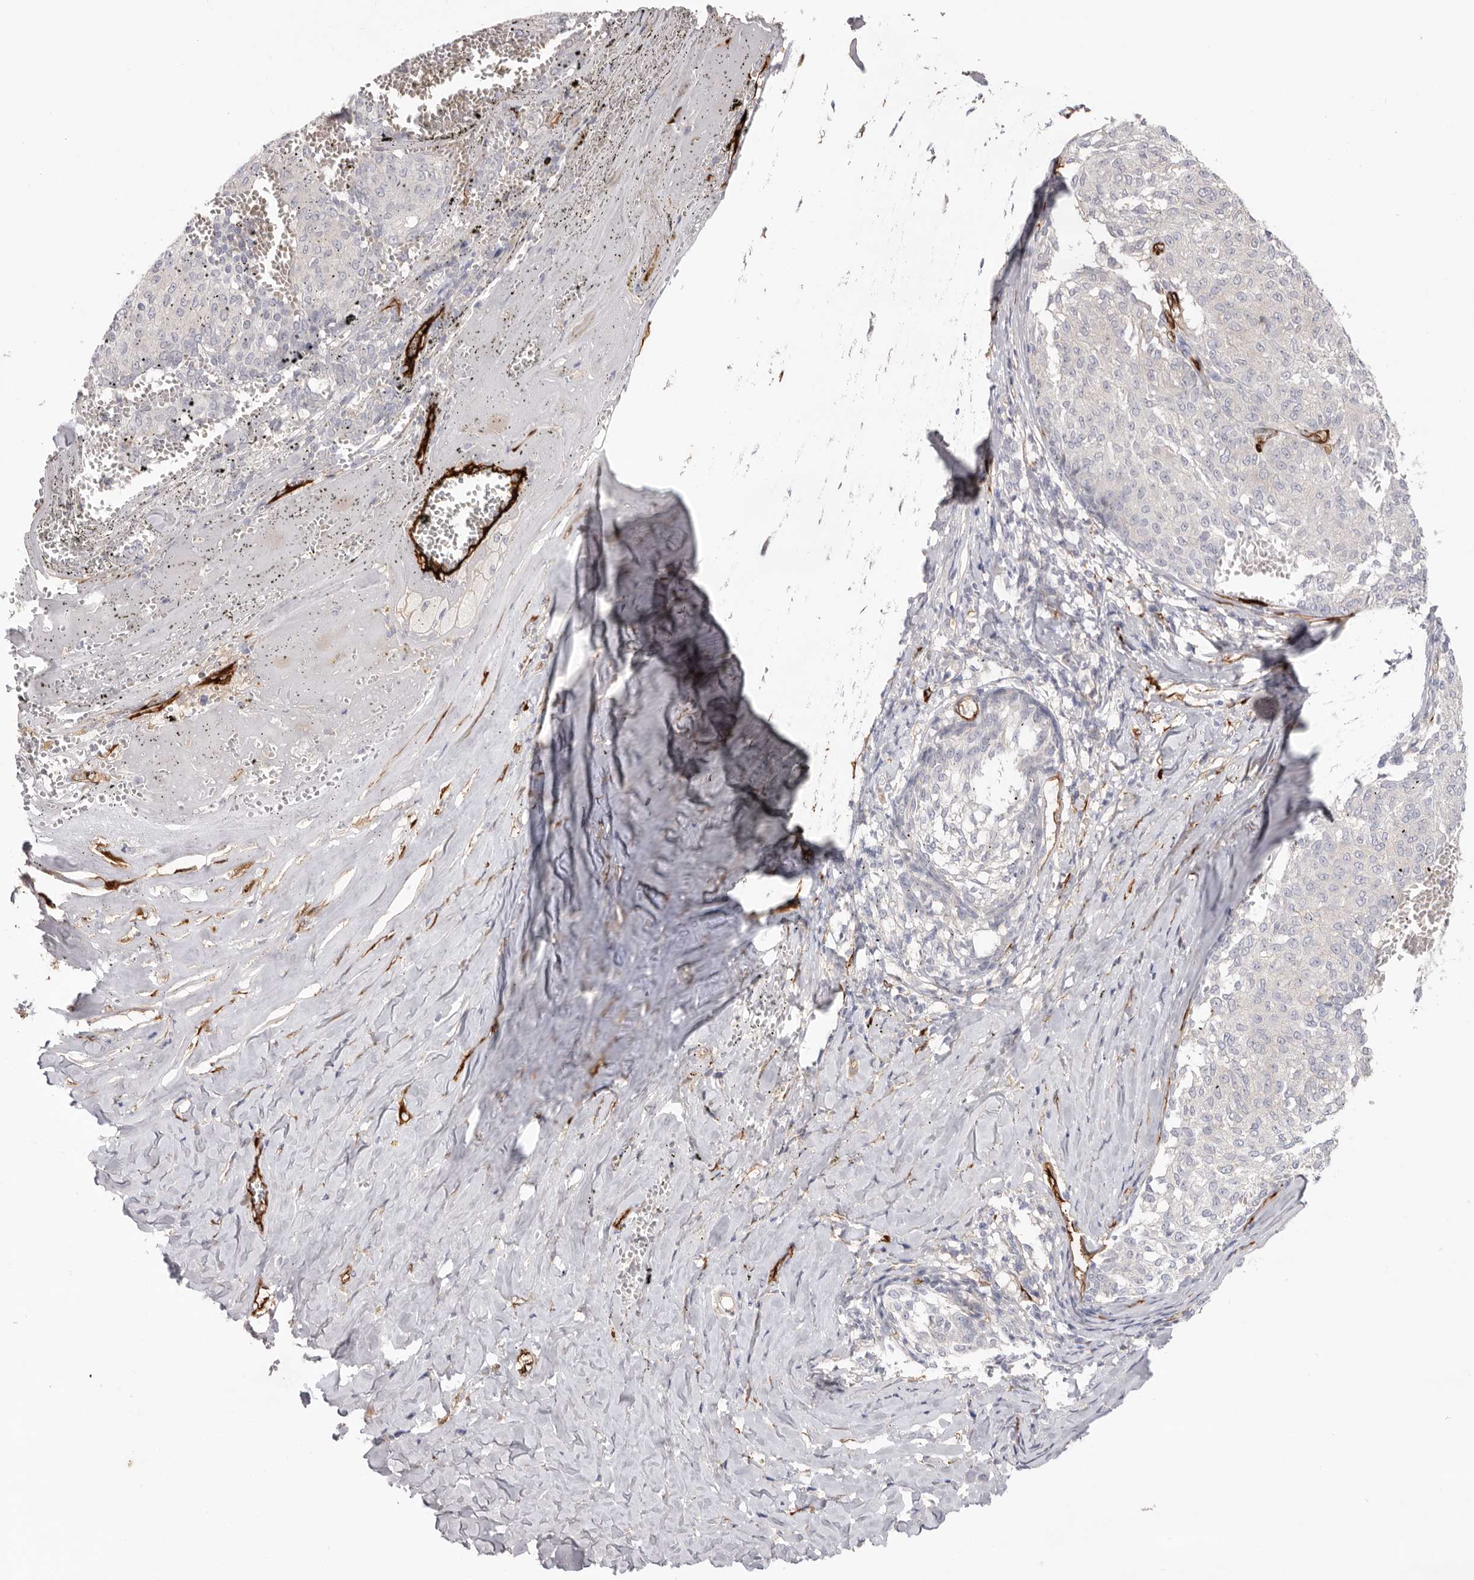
{"staining": {"intensity": "negative", "quantity": "none", "location": "none"}, "tissue": "melanoma", "cell_type": "Tumor cells", "image_type": "cancer", "snomed": [{"axis": "morphology", "description": "Malignant melanoma, NOS"}, {"axis": "topography", "description": "Skin"}], "caption": "DAB (3,3'-diaminobenzidine) immunohistochemical staining of human melanoma demonstrates no significant positivity in tumor cells.", "gene": "LRRC66", "patient": {"sex": "female", "age": 72}}